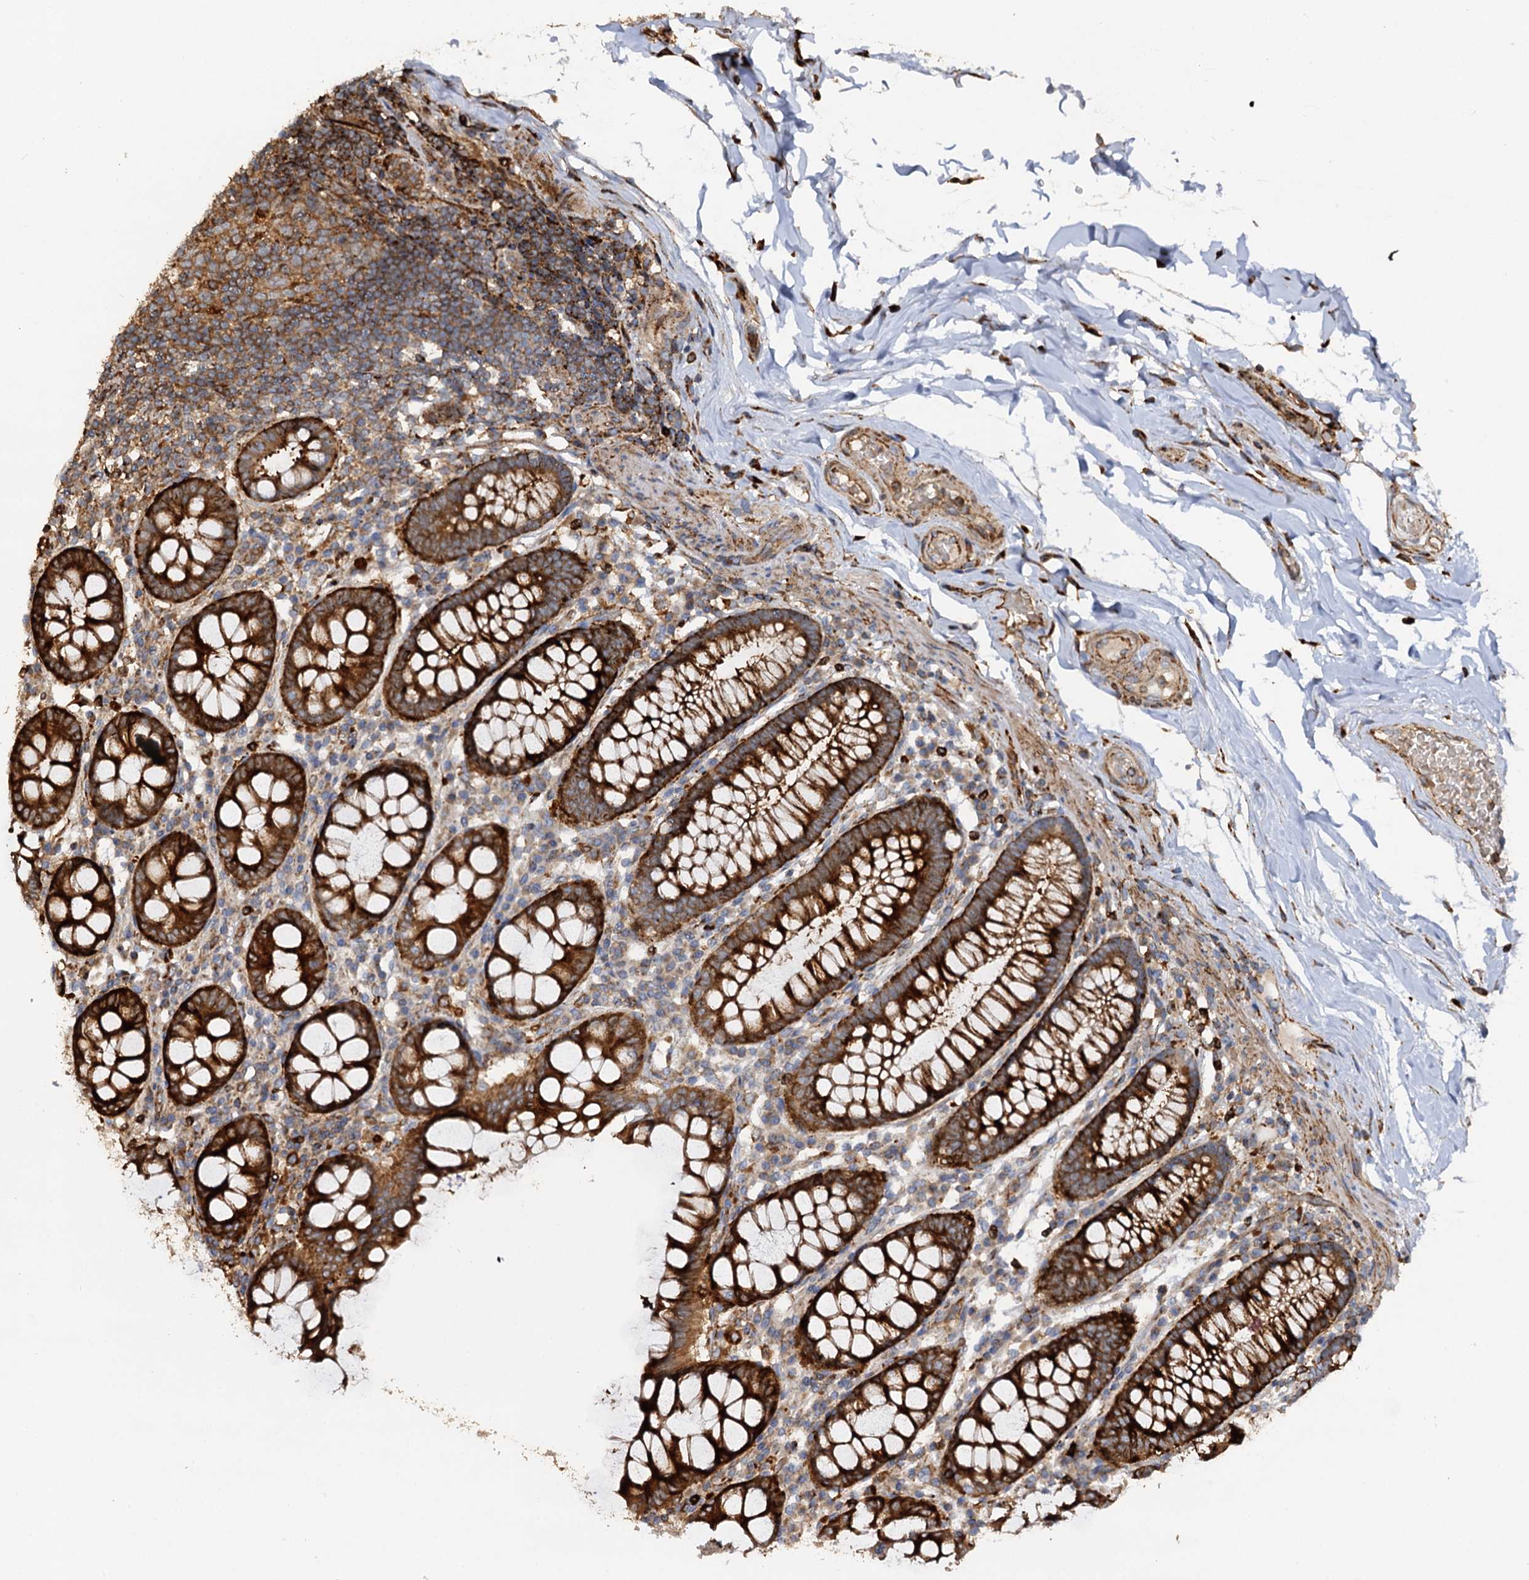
{"staining": {"intensity": "moderate", "quantity": ">75%", "location": "cytoplasmic/membranous"}, "tissue": "colon", "cell_type": "Endothelial cells", "image_type": "normal", "snomed": [{"axis": "morphology", "description": "Normal tissue, NOS"}, {"axis": "topography", "description": "Colon"}], "caption": "Brown immunohistochemical staining in normal human colon shows moderate cytoplasmic/membranous staining in about >75% of endothelial cells.", "gene": "WDR73", "patient": {"sex": "female", "age": 79}}